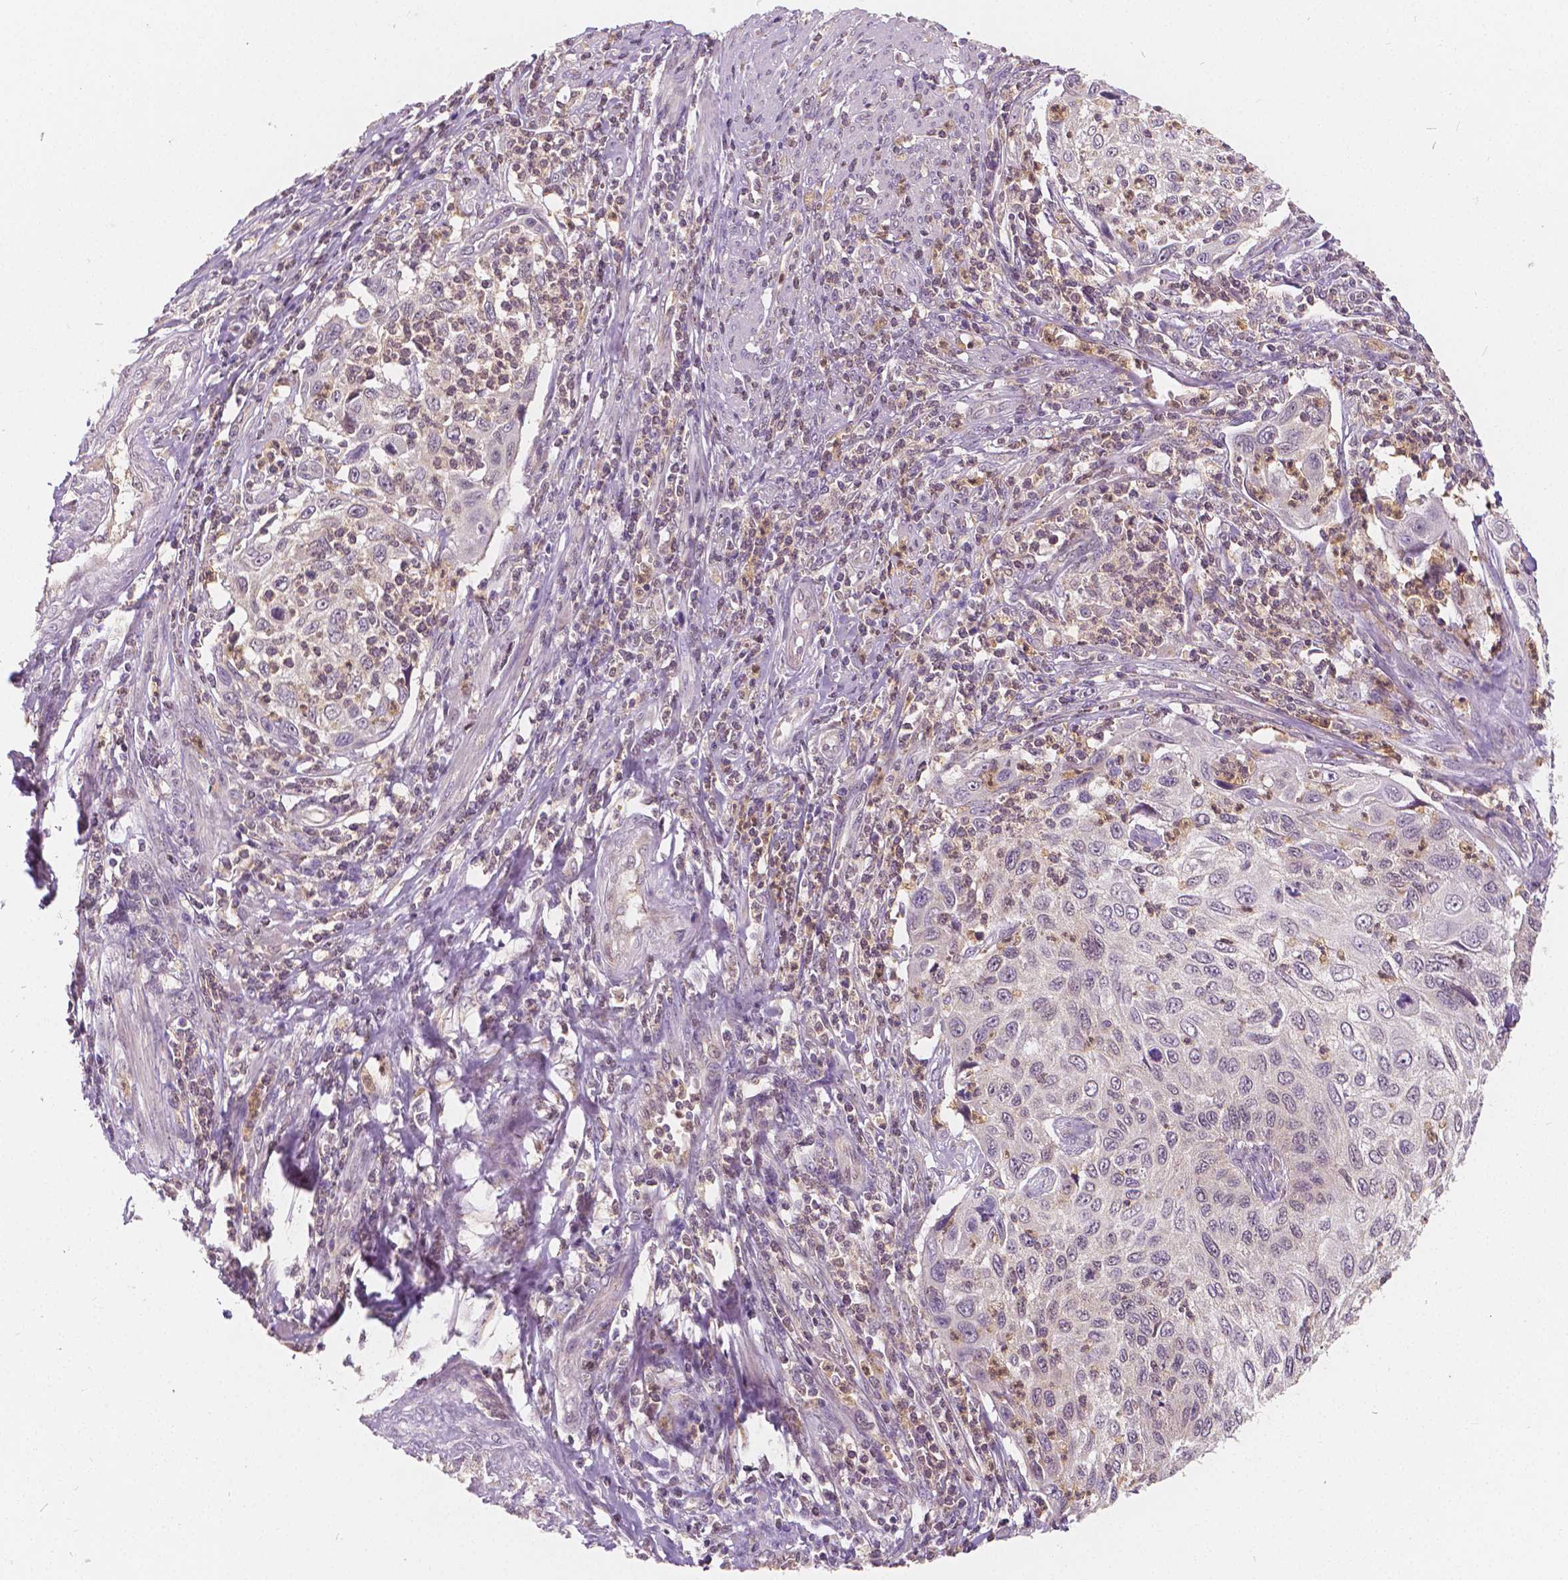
{"staining": {"intensity": "negative", "quantity": "none", "location": "none"}, "tissue": "cervical cancer", "cell_type": "Tumor cells", "image_type": "cancer", "snomed": [{"axis": "morphology", "description": "Squamous cell carcinoma, NOS"}, {"axis": "topography", "description": "Cervix"}], "caption": "A photomicrograph of human cervical squamous cell carcinoma is negative for staining in tumor cells.", "gene": "NAPRT", "patient": {"sex": "female", "age": 70}}